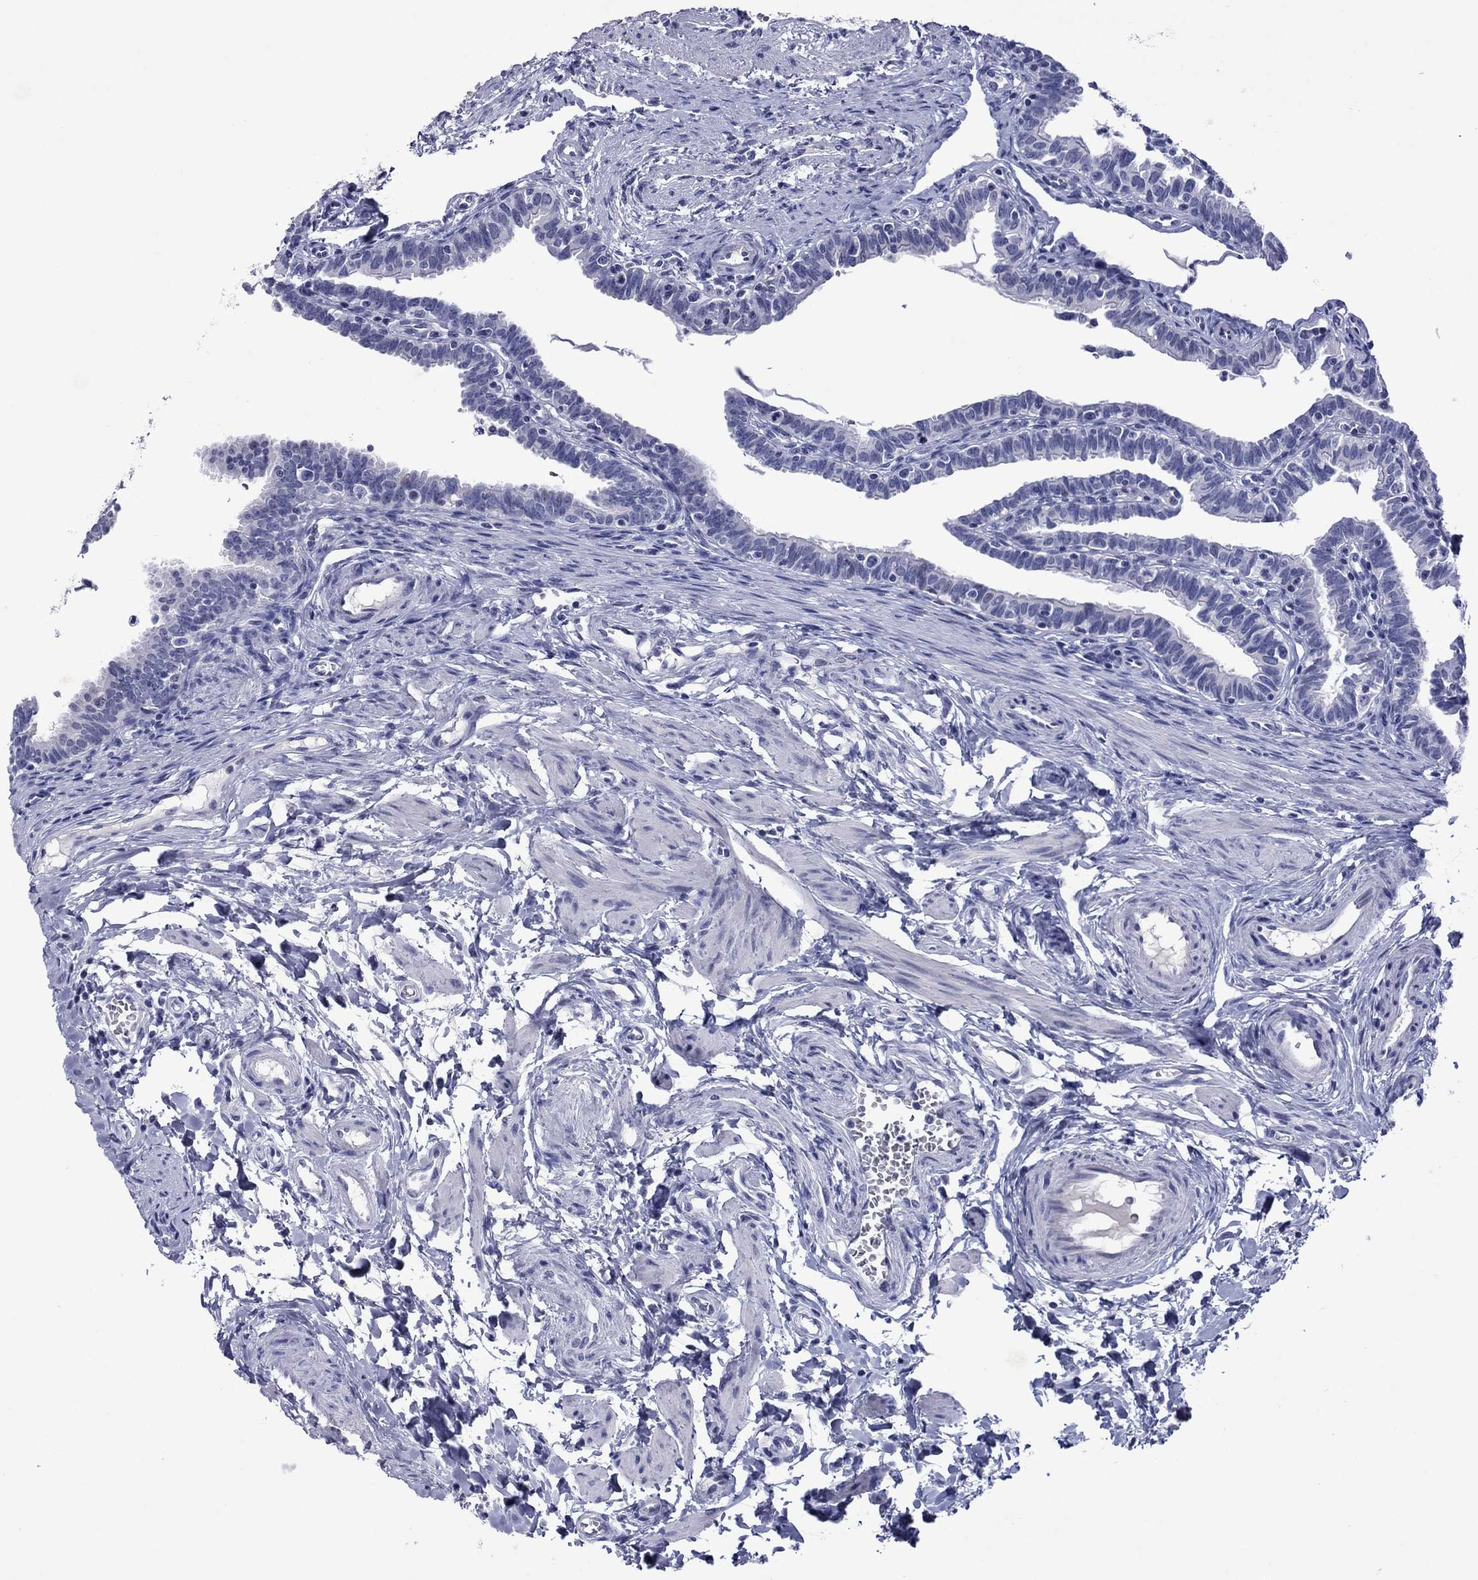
{"staining": {"intensity": "negative", "quantity": "none", "location": "none"}, "tissue": "fallopian tube", "cell_type": "Glandular cells", "image_type": "normal", "snomed": [{"axis": "morphology", "description": "Normal tissue, NOS"}, {"axis": "topography", "description": "Fallopian tube"}], "caption": "Photomicrograph shows no protein positivity in glandular cells of unremarkable fallopian tube. (Brightfield microscopy of DAB (3,3'-diaminobenzidine) immunohistochemistry (IHC) at high magnification).", "gene": "PIWIL1", "patient": {"sex": "female", "age": 36}}